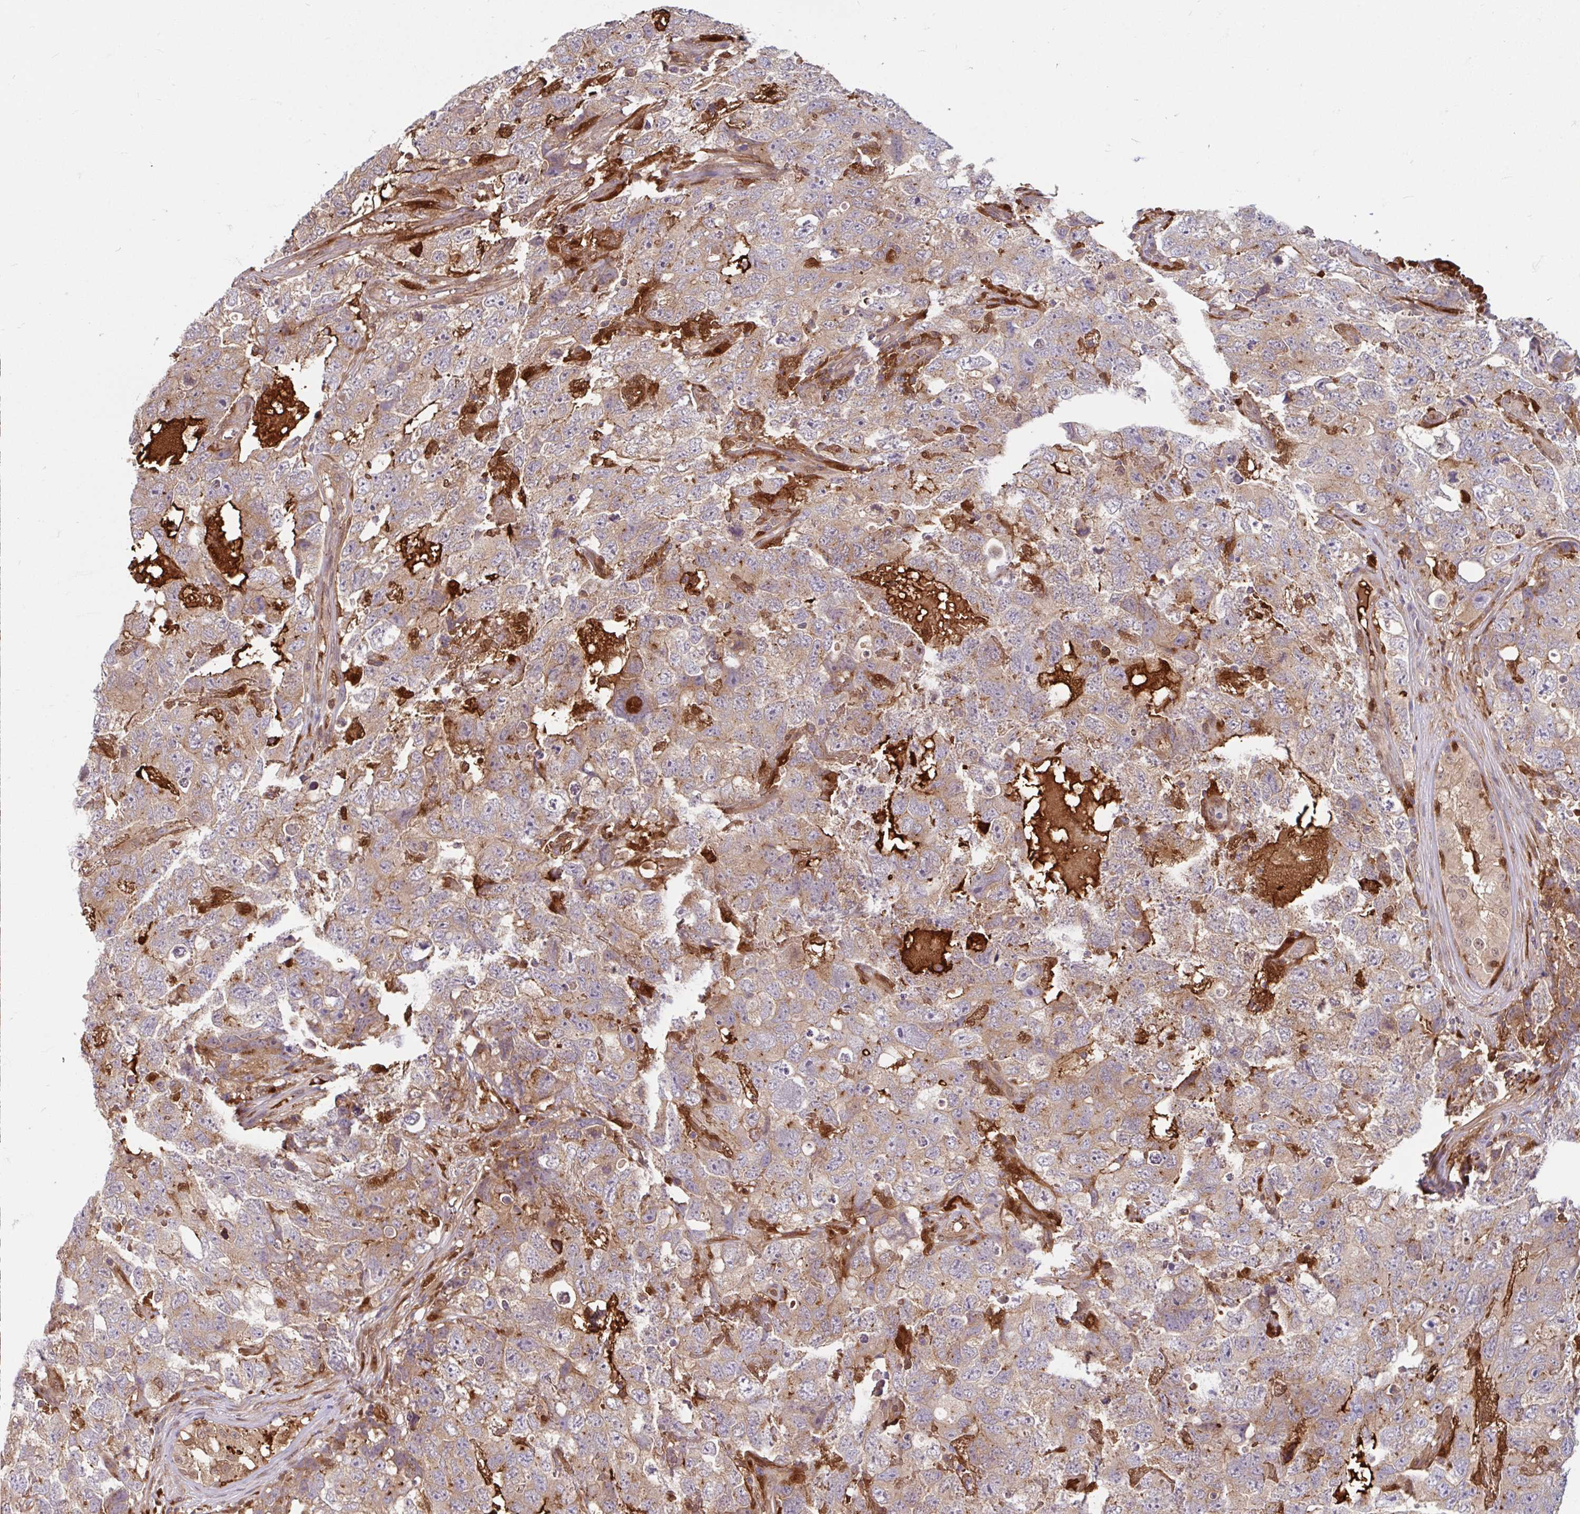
{"staining": {"intensity": "weak", "quantity": "25%-75%", "location": "cytoplasmic/membranous"}, "tissue": "testis cancer", "cell_type": "Tumor cells", "image_type": "cancer", "snomed": [{"axis": "morphology", "description": "Carcinoma, Embryonal, NOS"}, {"axis": "topography", "description": "Testis"}], "caption": "Immunohistochemical staining of human testis cancer (embryonal carcinoma) exhibits weak cytoplasmic/membranous protein expression in about 25%-75% of tumor cells.", "gene": "BLVRA", "patient": {"sex": "male", "age": 22}}